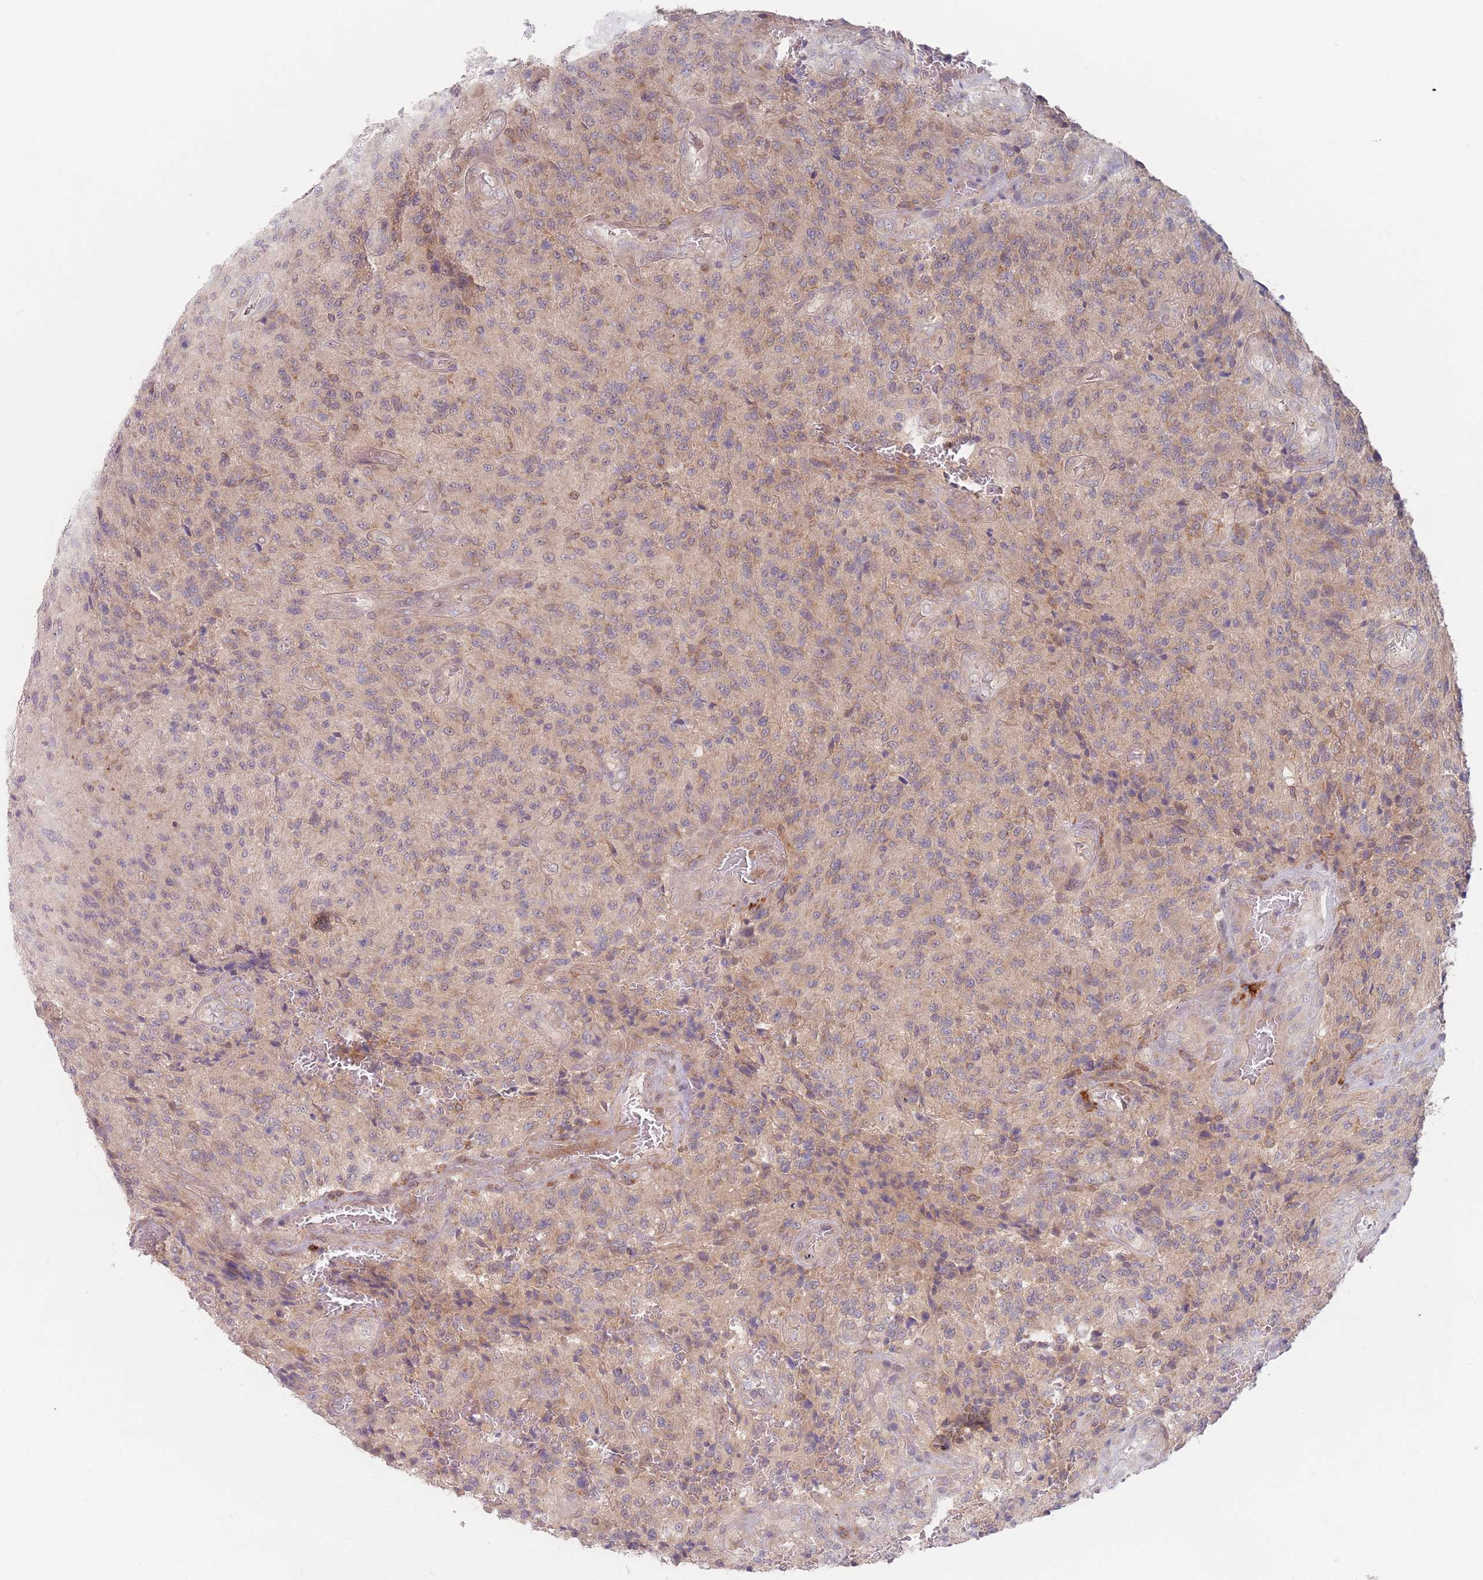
{"staining": {"intensity": "weak", "quantity": "<25%", "location": "cytoplasmic/membranous"}, "tissue": "glioma", "cell_type": "Tumor cells", "image_type": "cancer", "snomed": [{"axis": "morphology", "description": "Normal tissue, NOS"}, {"axis": "morphology", "description": "Glioma, malignant, High grade"}, {"axis": "topography", "description": "Cerebral cortex"}], "caption": "Malignant glioma (high-grade) was stained to show a protein in brown. There is no significant positivity in tumor cells.", "gene": "PPM1A", "patient": {"sex": "male", "age": 56}}